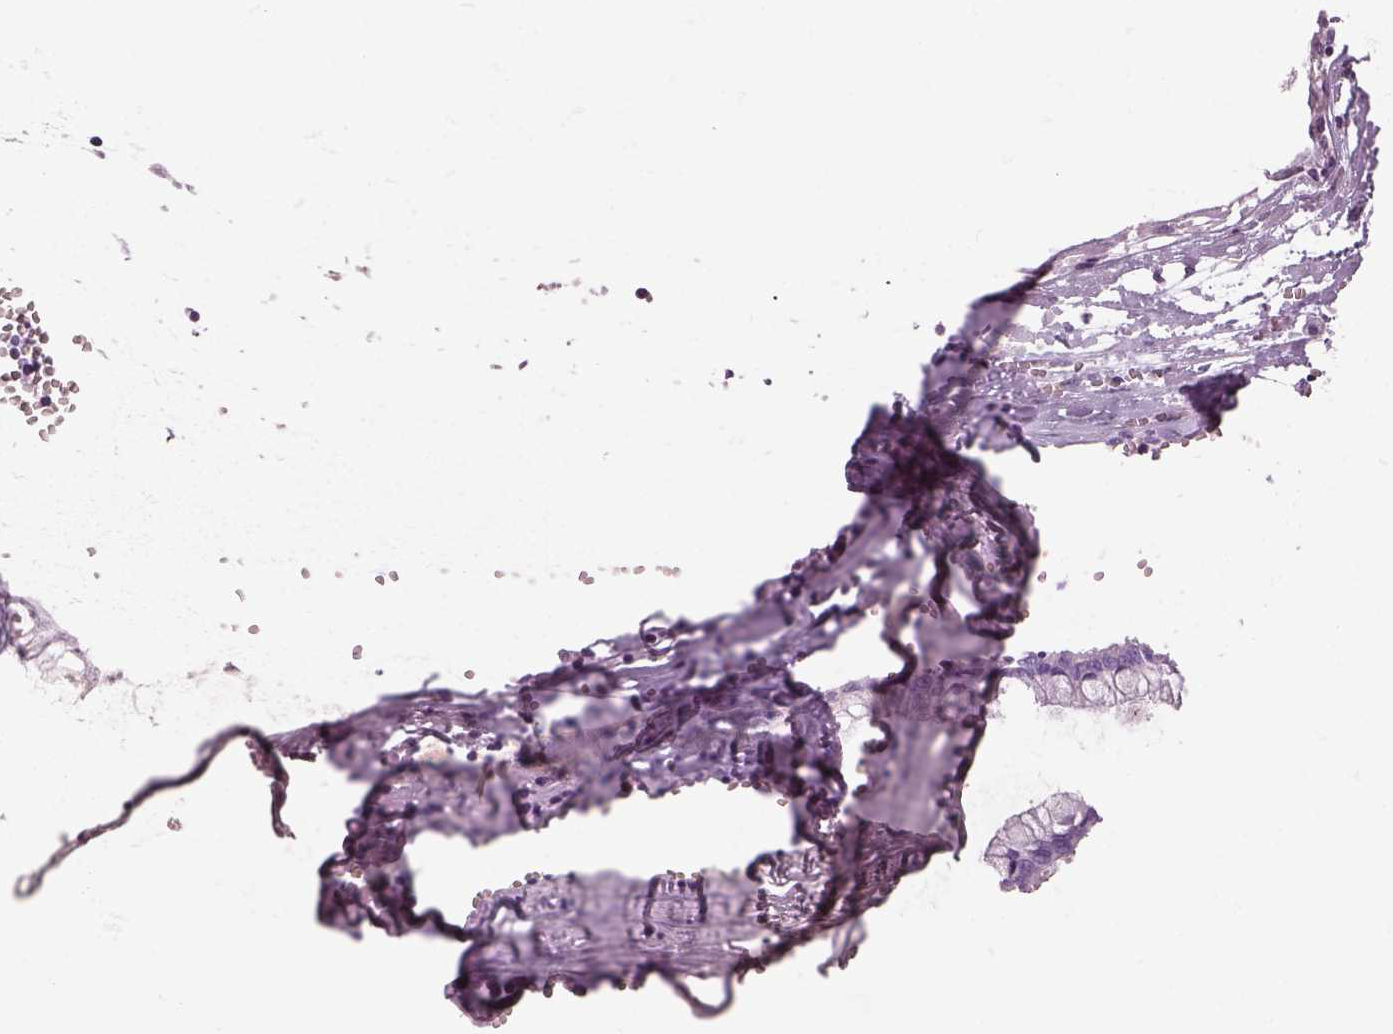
{"staining": {"intensity": "negative", "quantity": "none", "location": "none"}, "tissue": "ovarian cancer", "cell_type": "Tumor cells", "image_type": "cancer", "snomed": [{"axis": "morphology", "description": "Cystadenocarcinoma, mucinous, NOS"}, {"axis": "topography", "description": "Ovary"}], "caption": "Mucinous cystadenocarcinoma (ovarian) stained for a protein using immunohistochemistry displays no staining tumor cells.", "gene": "SLC1A7", "patient": {"sex": "female", "age": 67}}